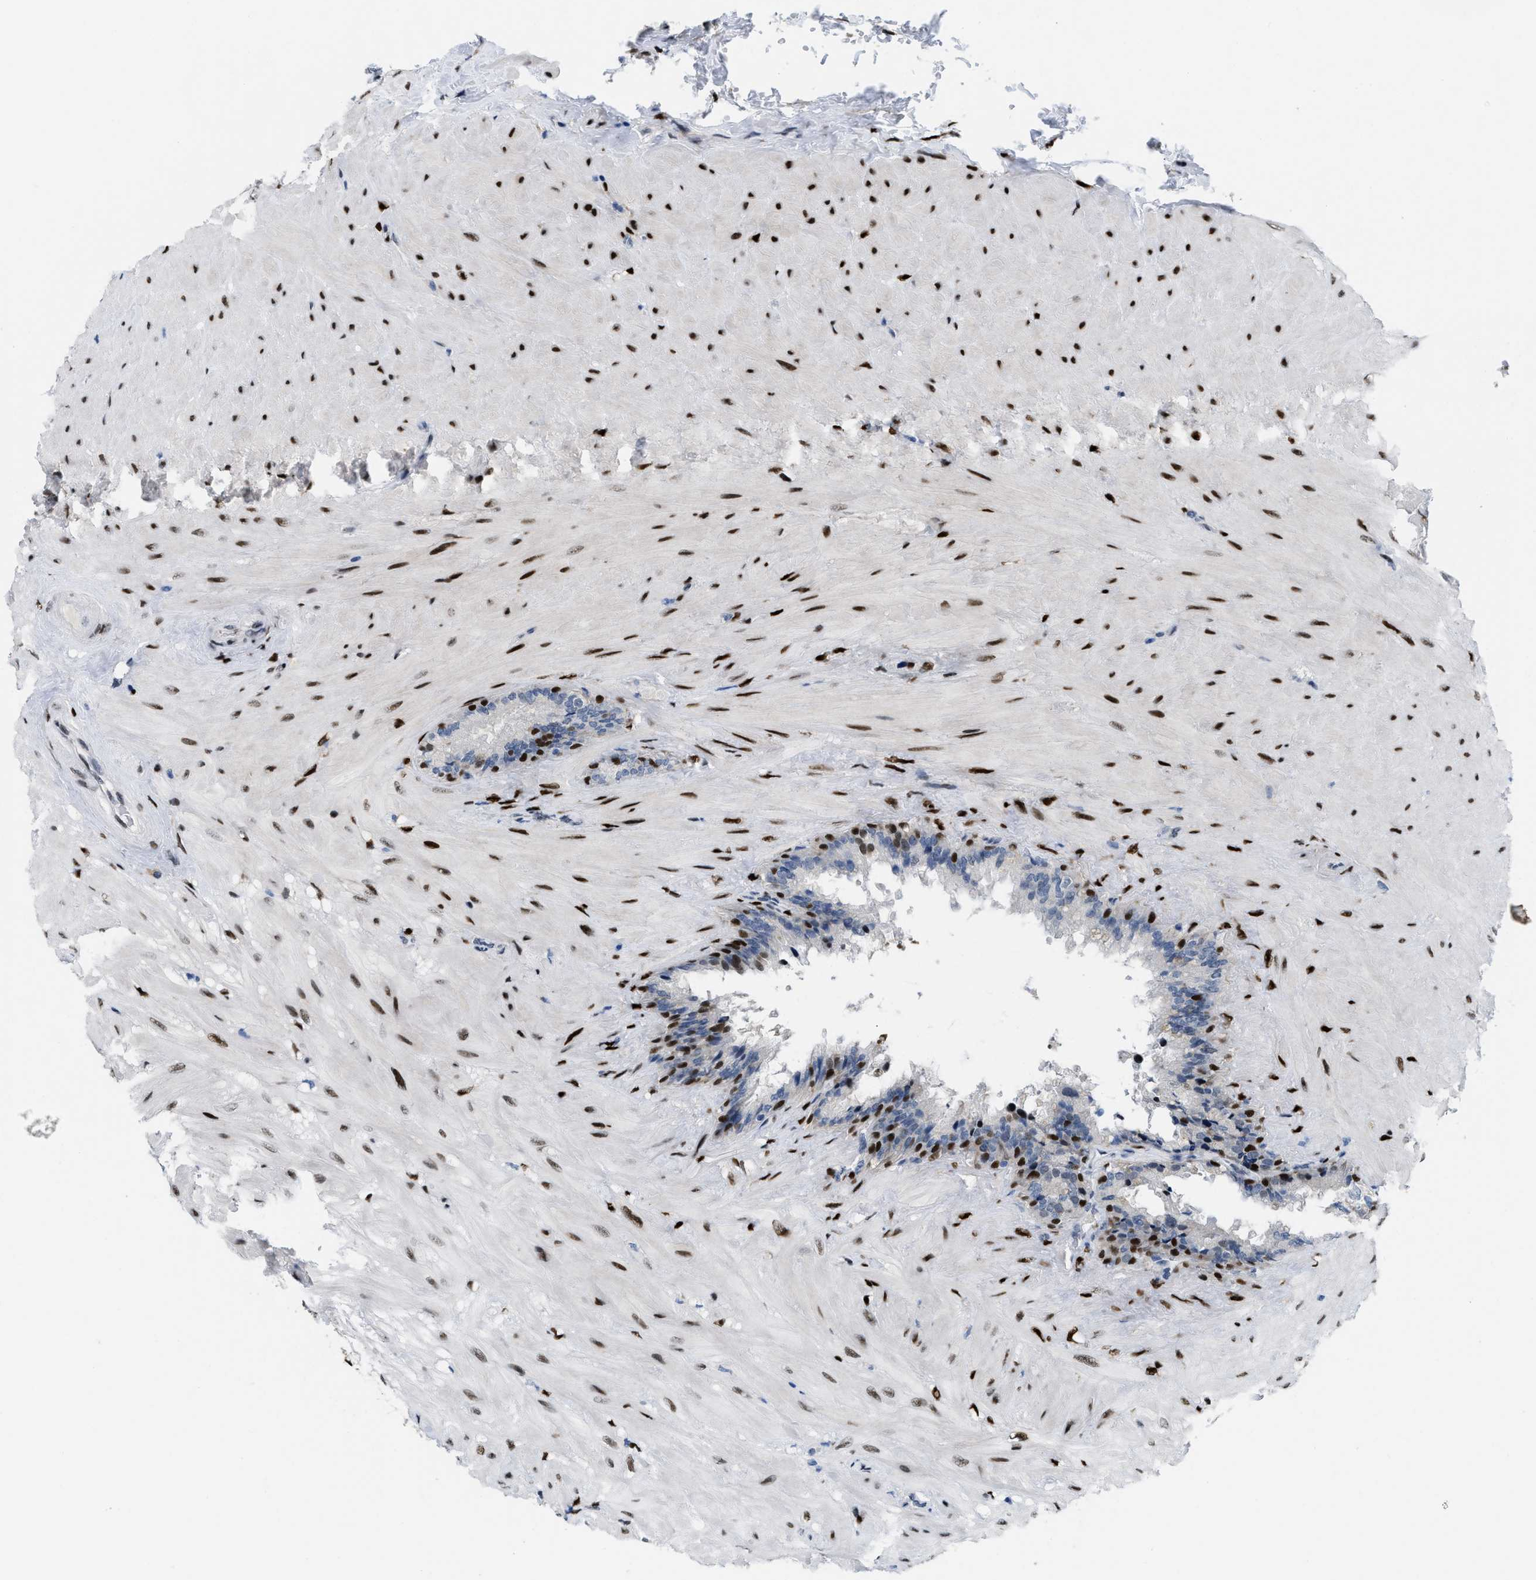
{"staining": {"intensity": "strong", "quantity": "<25%", "location": "nuclear"}, "tissue": "seminal vesicle", "cell_type": "Glandular cells", "image_type": "normal", "snomed": [{"axis": "morphology", "description": "Normal tissue, NOS"}, {"axis": "topography", "description": "Seminal veicle"}], "caption": "This image shows benign seminal vesicle stained with immunohistochemistry to label a protein in brown. The nuclear of glandular cells show strong positivity for the protein. Nuclei are counter-stained blue.", "gene": "NFIX", "patient": {"sex": "male", "age": 46}}